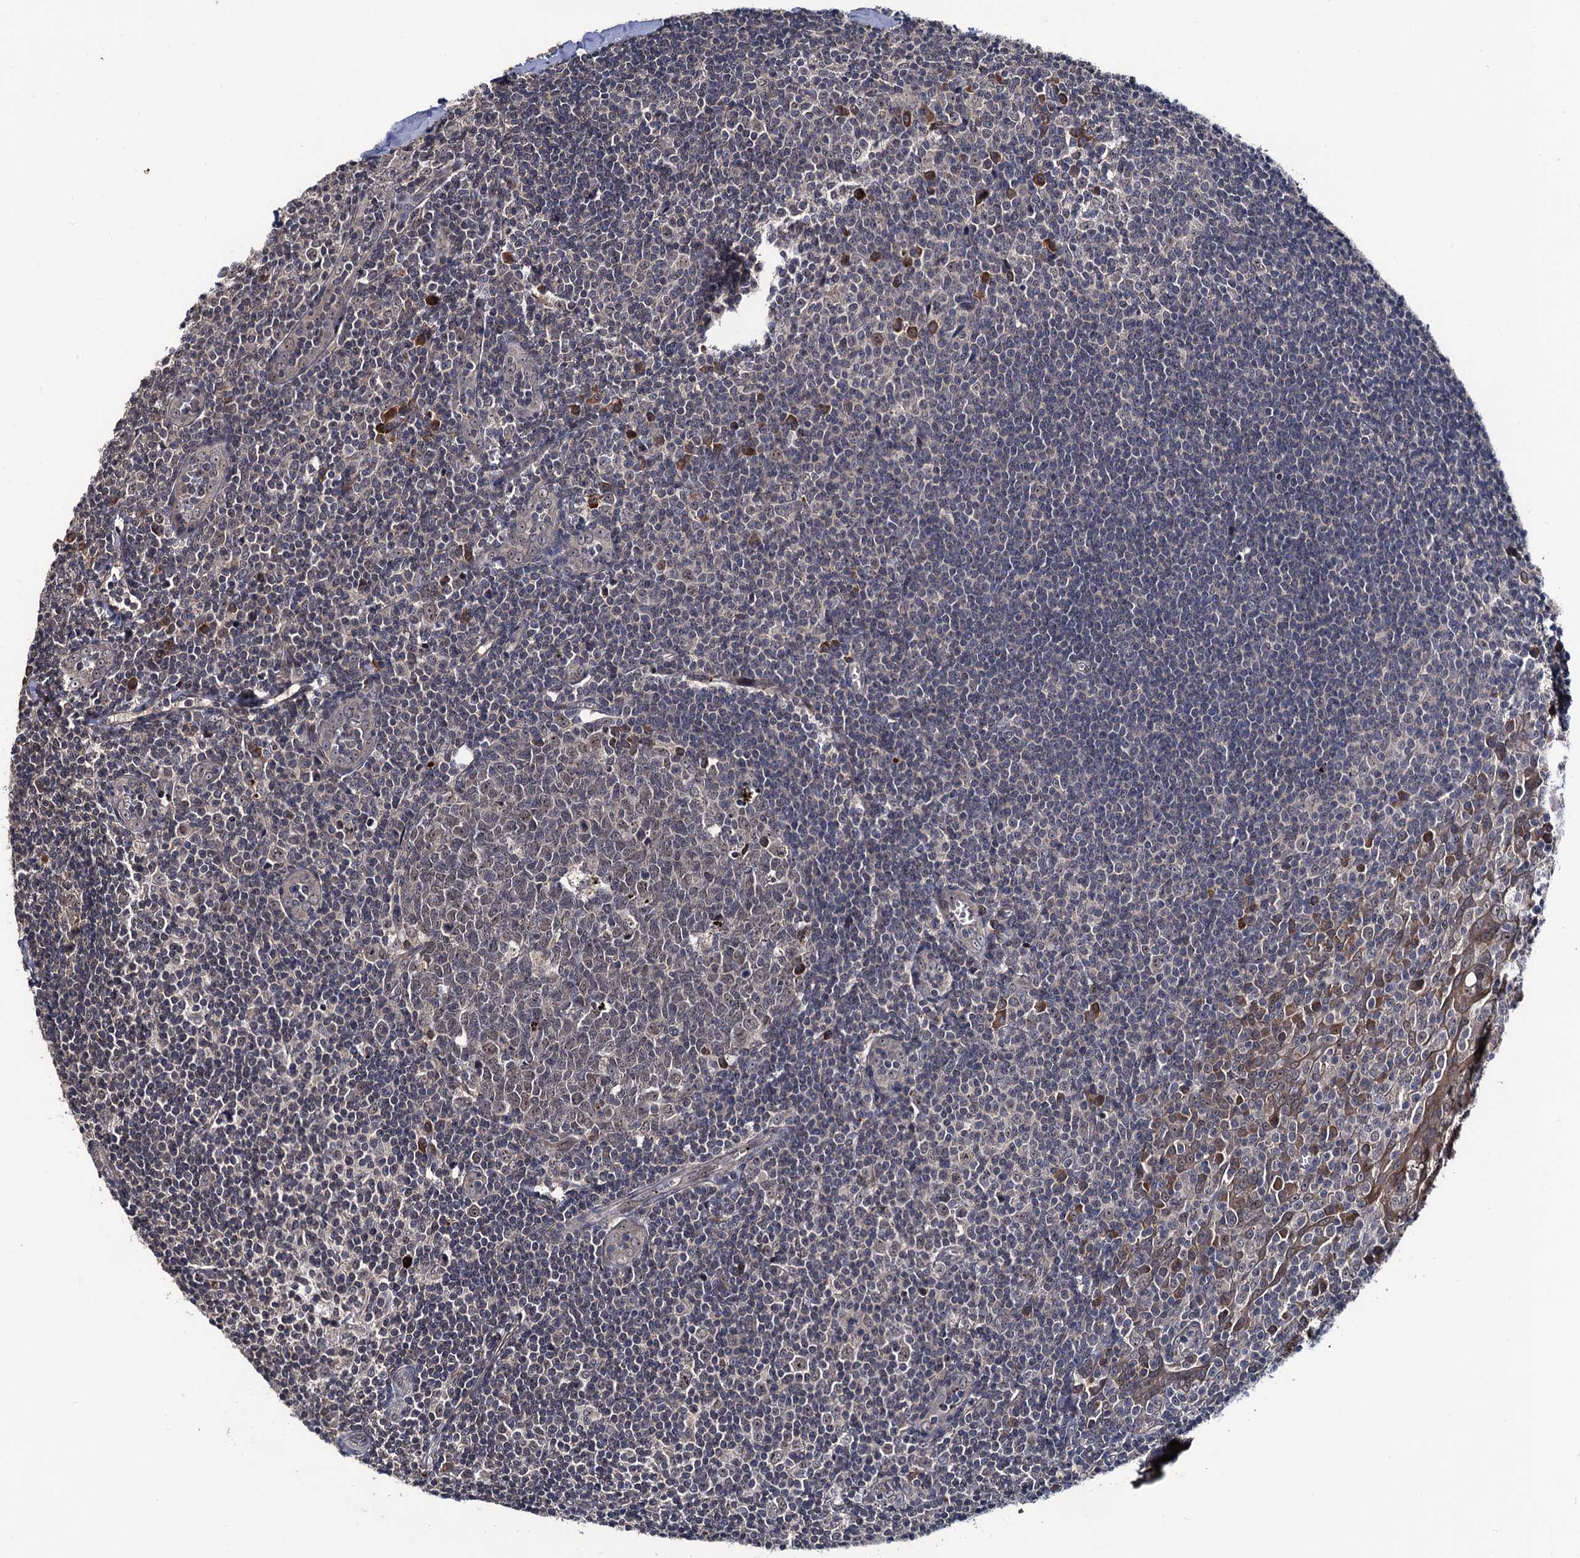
{"staining": {"intensity": "weak", "quantity": "25%-75%", "location": "nuclear"}, "tissue": "tonsil", "cell_type": "Germinal center cells", "image_type": "normal", "snomed": [{"axis": "morphology", "description": "Normal tissue, NOS"}, {"axis": "topography", "description": "Tonsil"}], "caption": "Protein analysis of normal tonsil shows weak nuclear positivity in approximately 25%-75% of germinal center cells. (DAB IHC, brown staining for protein, blue staining for nuclei).", "gene": "LRRC63", "patient": {"sex": "male", "age": 27}}